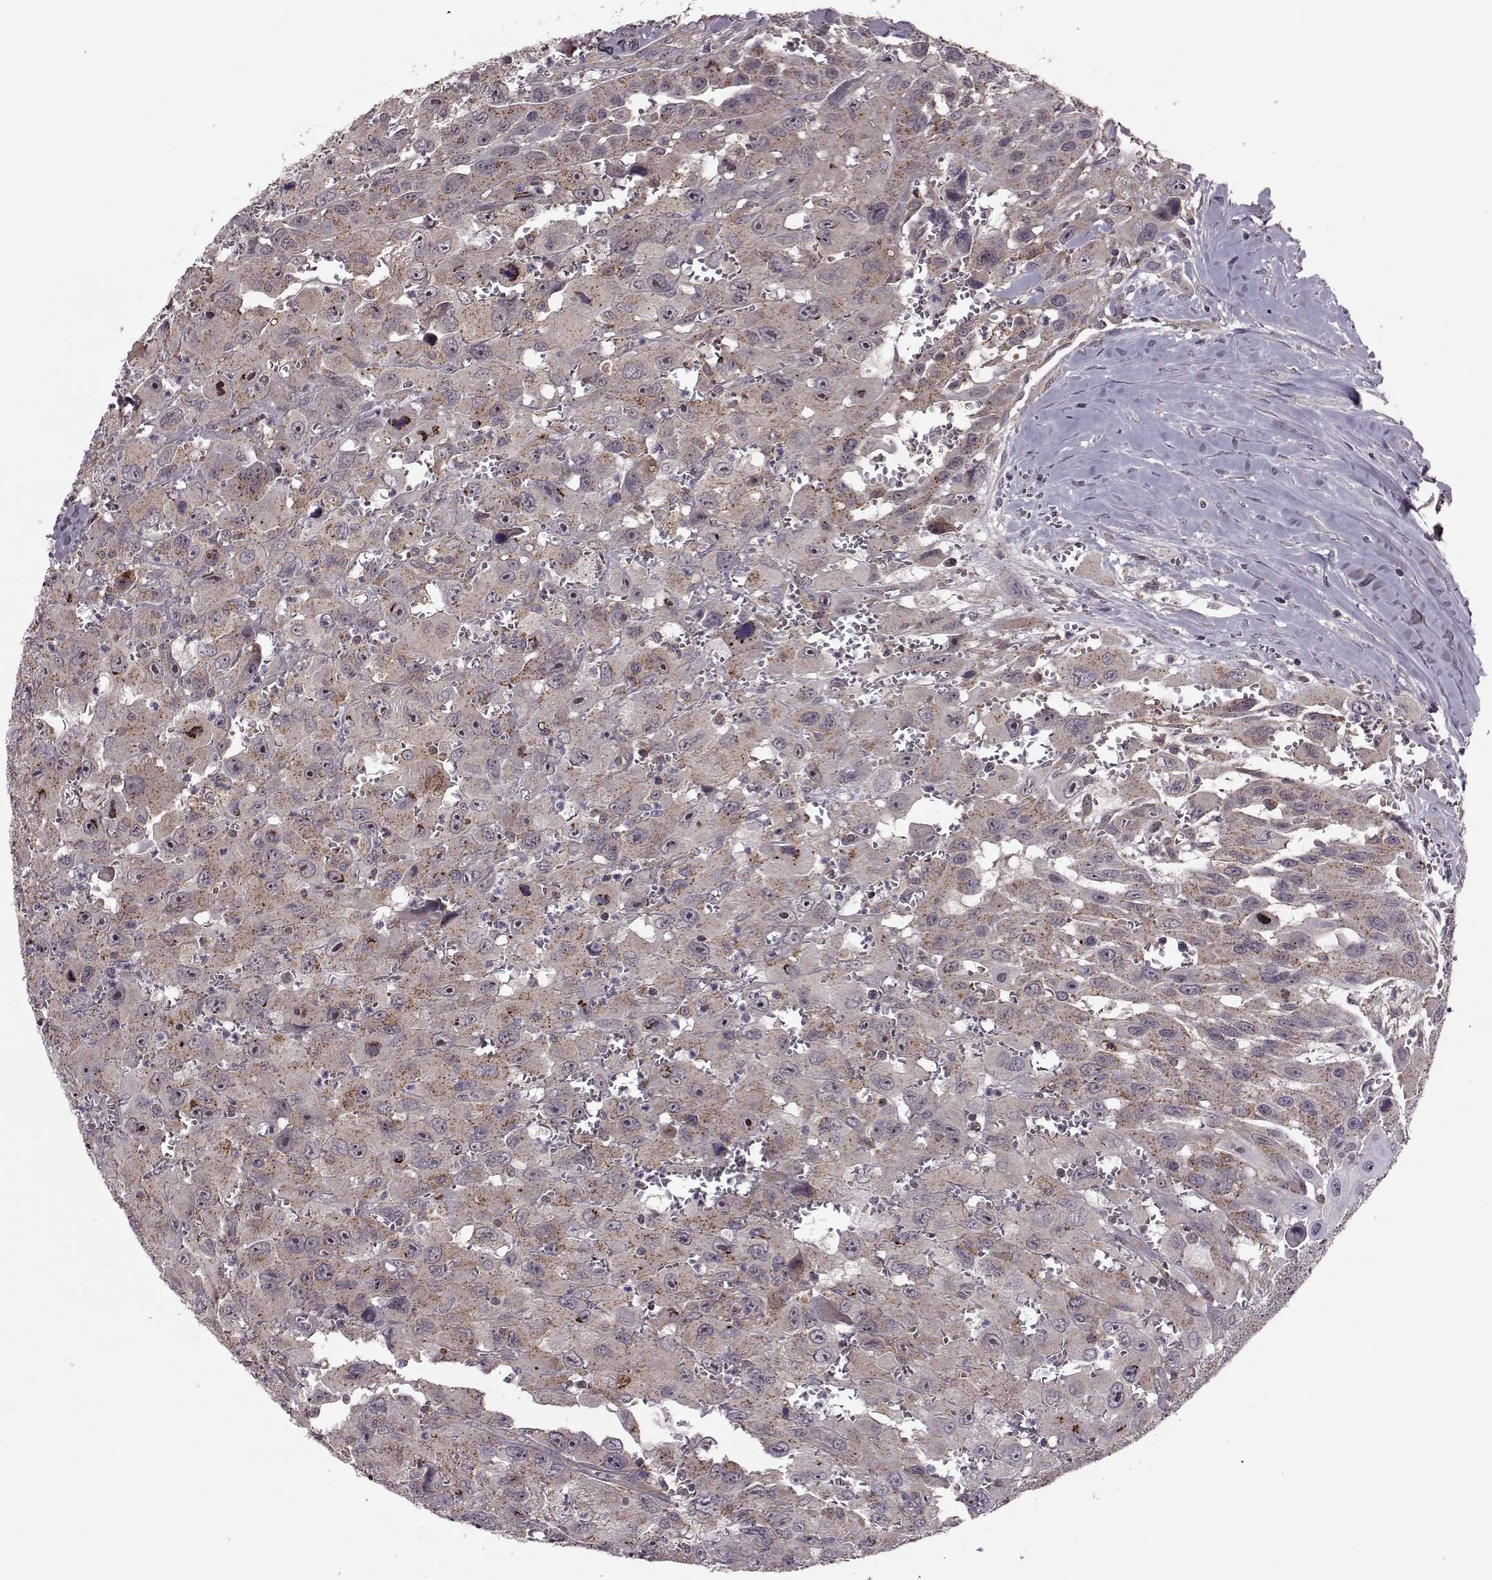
{"staining": {"intensity": "weak", "quantity": ">75%", "location": "cytoplasmic/membranous"}, "tissue": "head and neck cancer", "cell_type": "Tumor cells", "image_type": "cancer", "snomed": [{"axis": "morphology", "description": "Squamous cell carcinoma, NOS"}, {"axis": "morphology", "description": "Squamous cell carcinoma, metastatic, NOS"}, {"axis": "topography", "description": "Oral tissue"}, {"axis": "topography", "description": "Head-Neck"}], "caption": "Squamous cell carcinoma (head and neck) stained for a protein (brown) shows weak cytoplasmic/membranous positive staining in about >75% of tumor cells.", "gene": "FNIP2", "patient": {"sex": "female", "age": 85}}